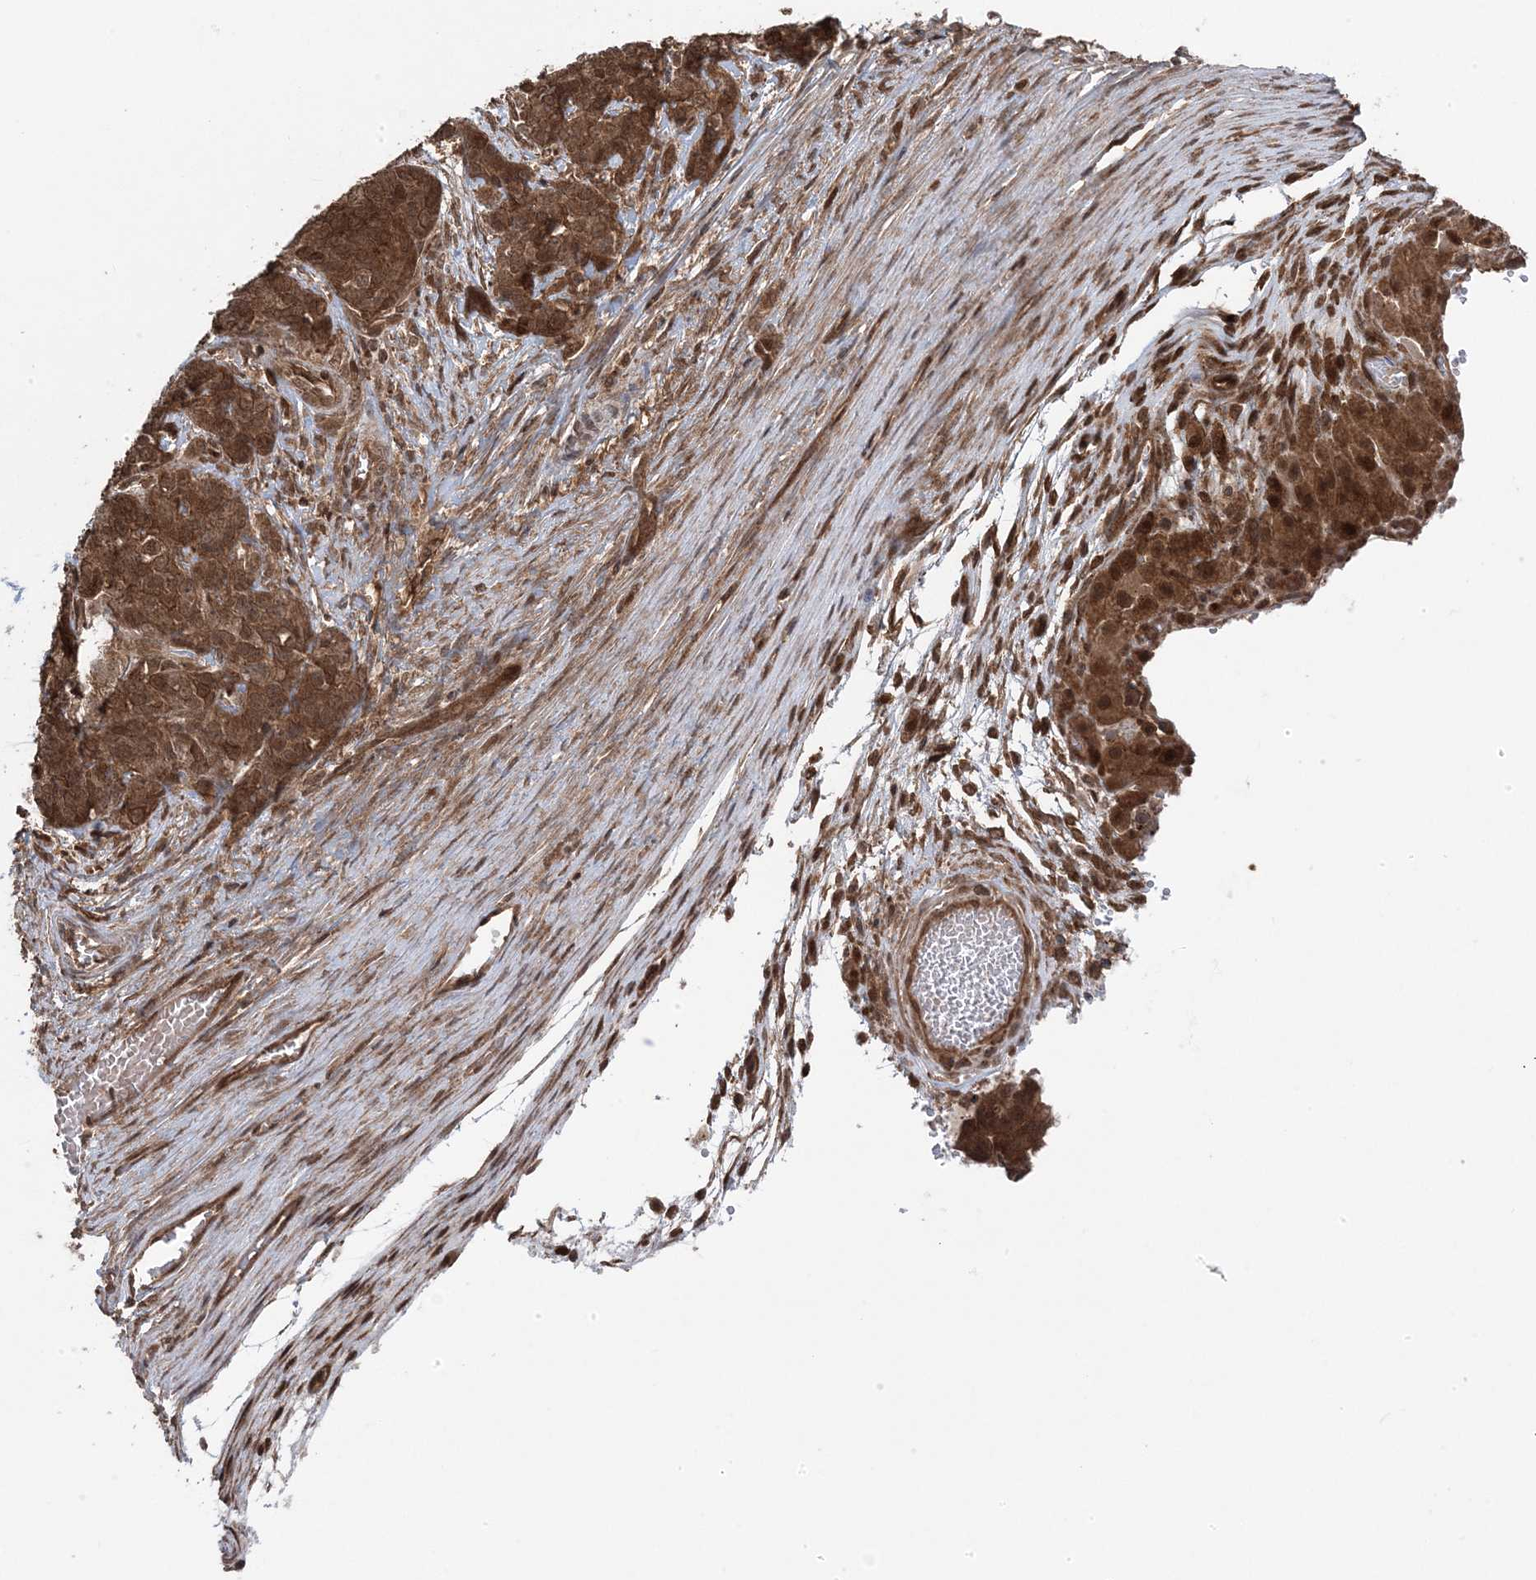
{"staining": {"intensity": "moderate", "quantity": ">75%", "location": "cytoplasmic/membranous,nuclear"}, "tissue": "ovarian cancer", "cell_type": "Tumor cells", "image_type": "cancer", "snomed": [{"axis": "morphology", "description": "Cystadenocarcinoma, serous, NOS"}, {"axis": "topography", "description": "Ovary"}], "caption": "A brown stain shows moderate cytoplasmic/membranous and nuclear positivity of a protein in ovarian cancer (serous cystadenocarcinoma) tumor cells.", "gene": "MAPK1IP1L", "patient": {"sex": "female", "age": 44}}